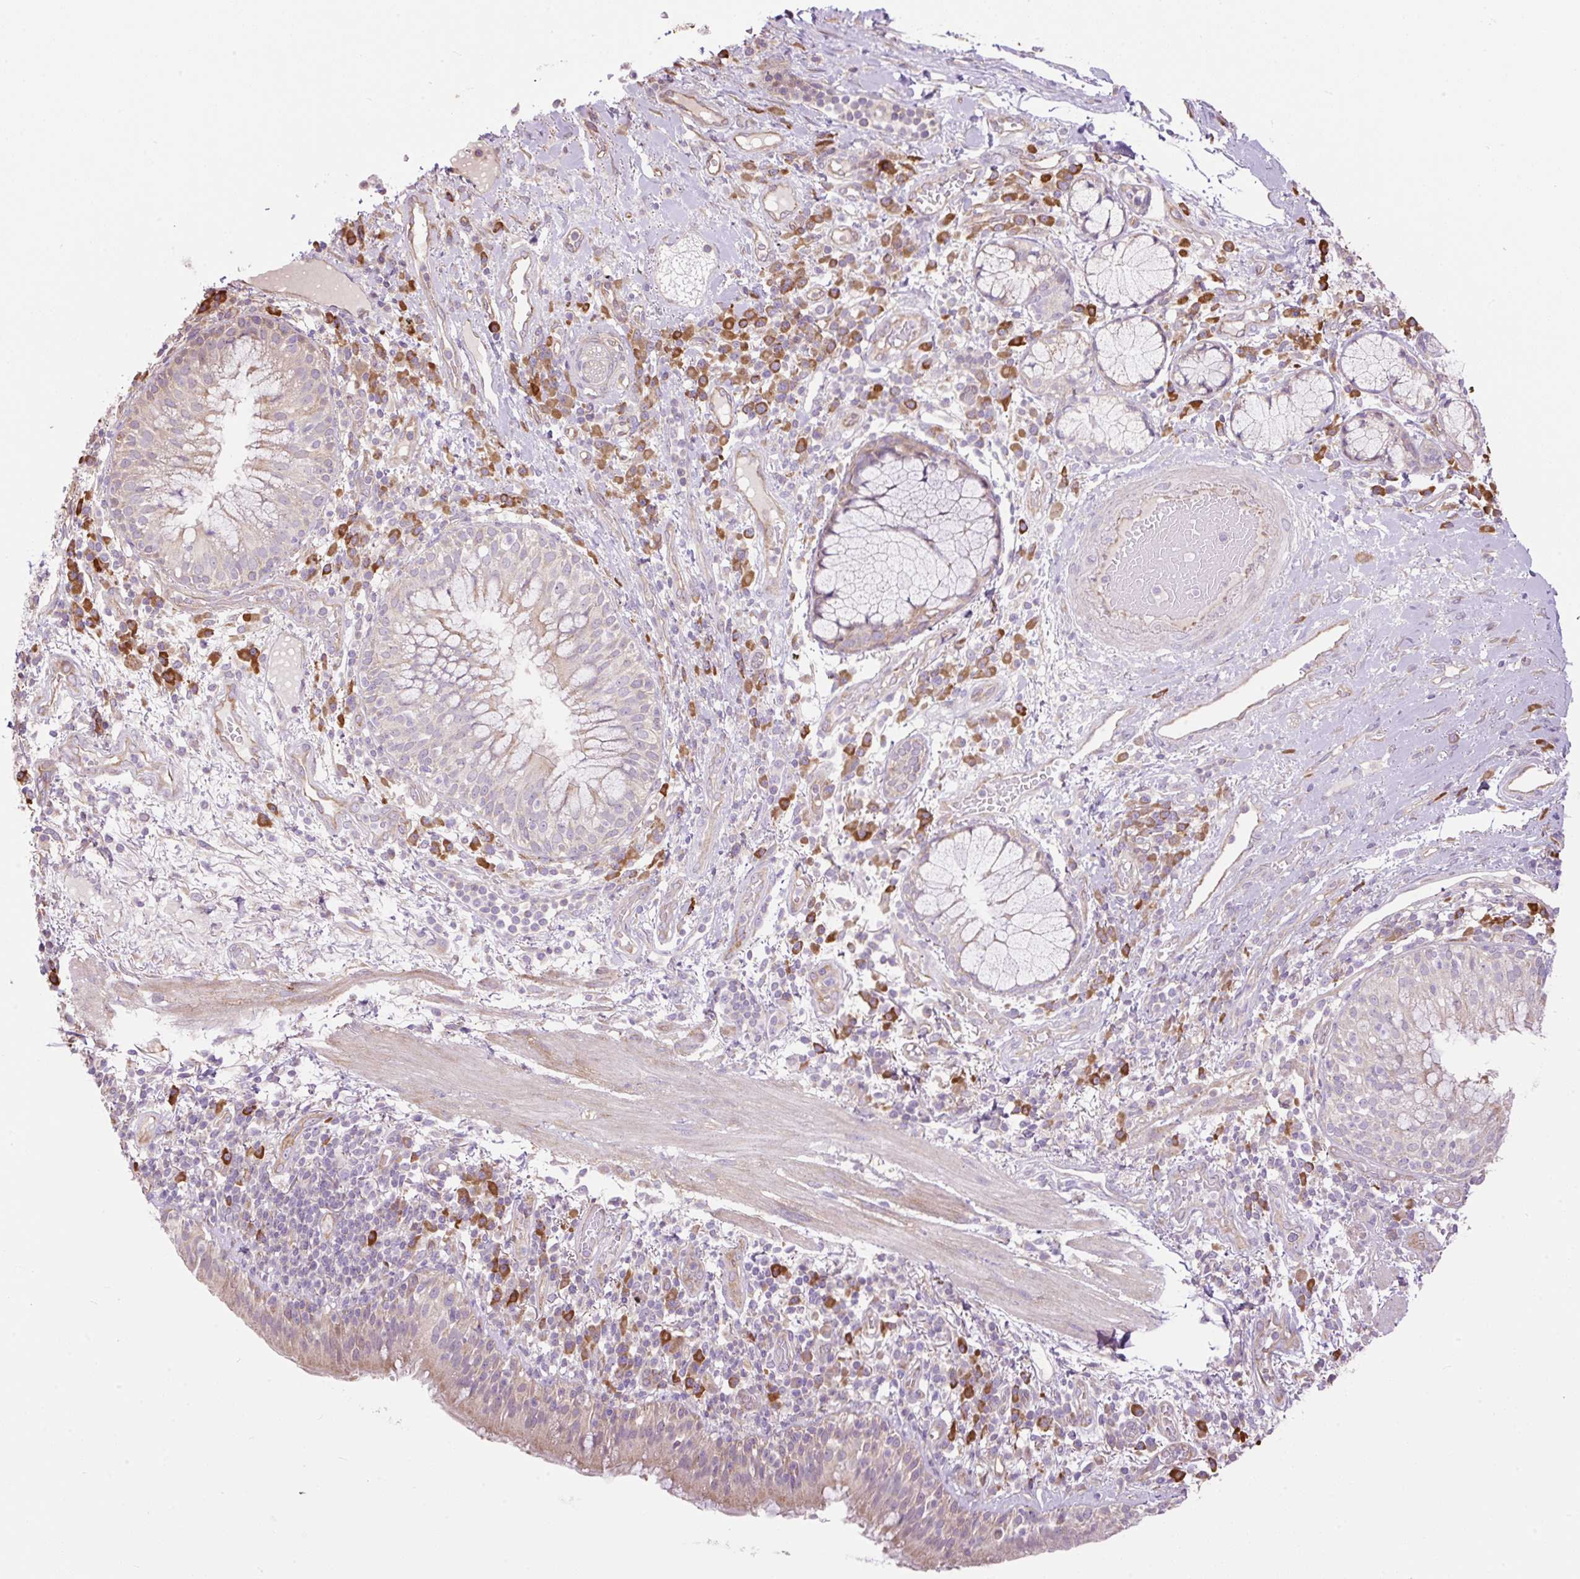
{"staining": {"intensity": "weak", "quantity": ">75%", "location": "cytoplasmic/membranous"}, "tissue": "bronchus", "cell_type": "Respiratory epithelial cells", "image_type": "normal", "snomed": [{"axis": "morphology", "description": "Normal tissue, NOS"}, {"axis": "topography", "description": "Cartilage tissue"}, {"axis": "topography", "description": "Bronchus"}], "caption": "Weak cytoplasmic/membranous staining for a protein is present in about >75% of respiratory epithelial cells of benign bronchus using immunohistochemistry (IHC).", "gene": "PPME1", "patient": {"sex": "male", "age": 56}}